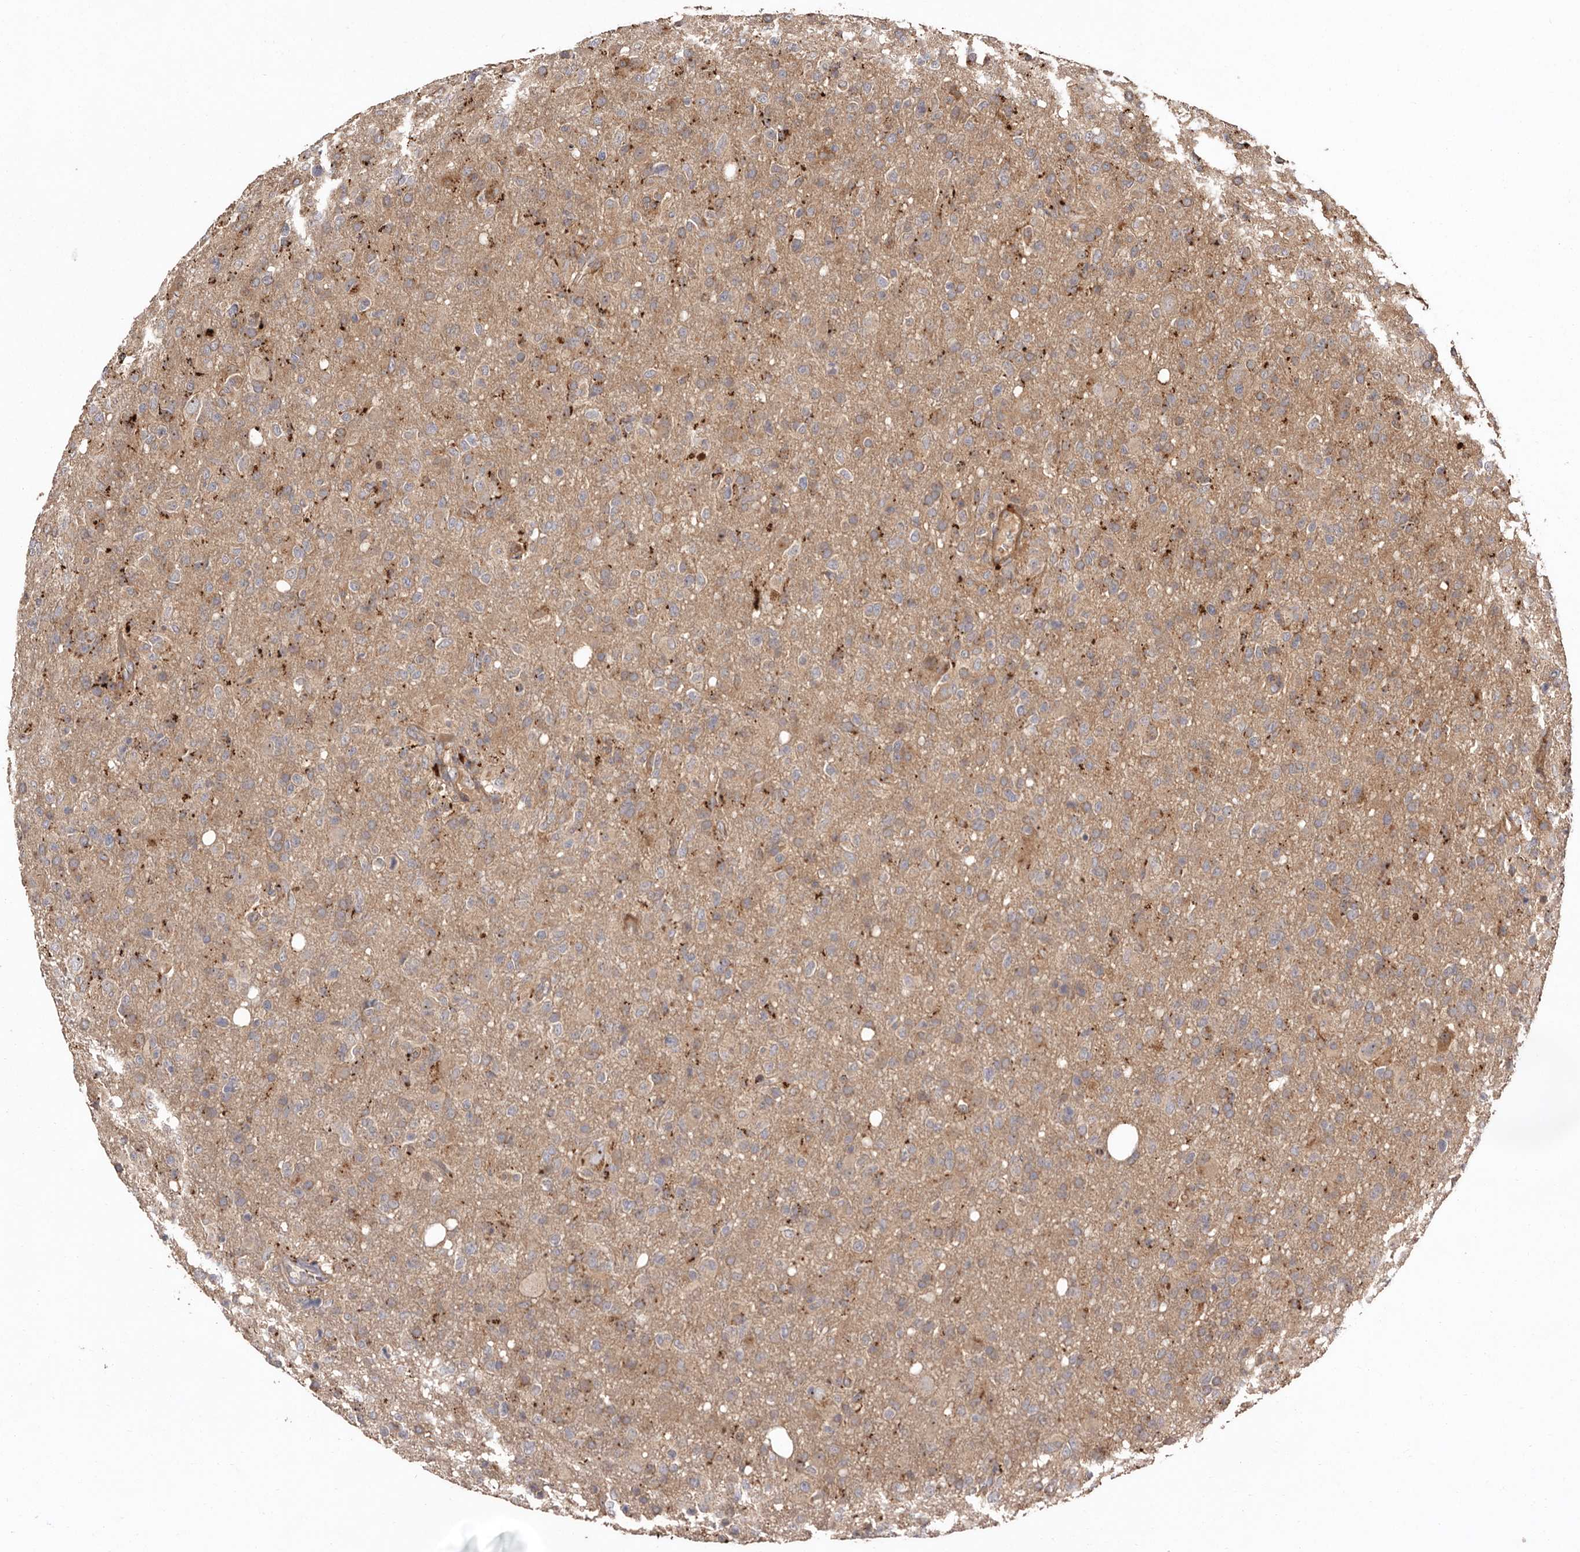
{"staining": {"intensity": "weak", "quantity": "<25%", "location": "cytoplasmic/membranous"}, "tissue": "glioma", "cell_type": "Tumor cells", "image_type": "cancer", "snomed": [{"axis": "morphology", "description": "Glioma, malignant, High grade"}, {"axis": "topography", "description": "Brain"}], "caption": "Malignant glioma (high-grade) was stained to show a protein in brown. There is no significant expression in tumor cells.", "gene": "RWDD1", "patient": {"sex": "female", "age": 57}}